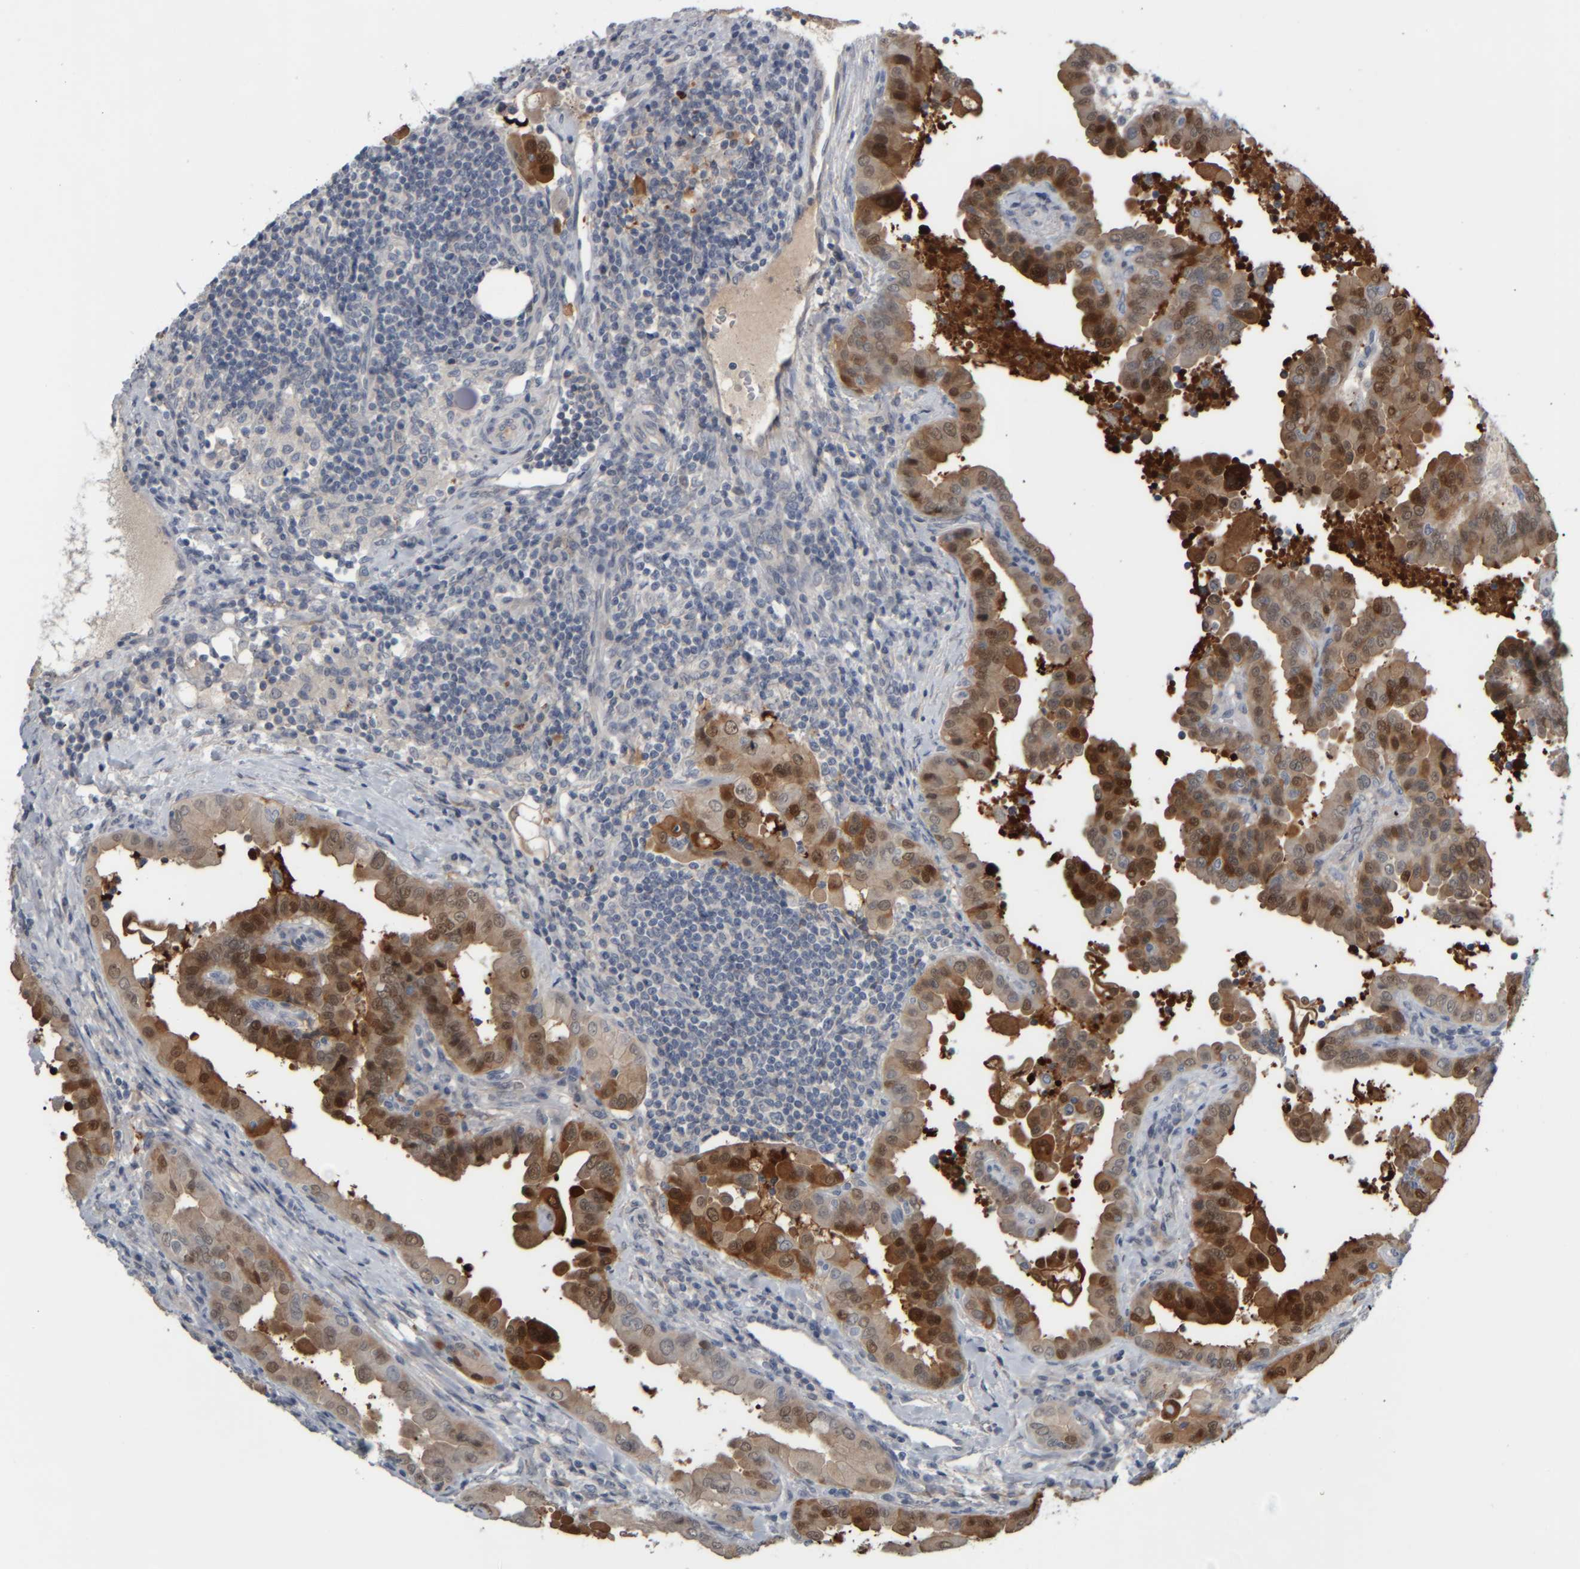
{"staining": {"intensity": "moderate", "quantity": ">75%", "location": "cytoplasmic/membranous,nuclear"}, "tissue": "thyroid cancer", "cell_type": "Tumor cells", "image_type": "cancer", "snomed": [{"axis": "morphology", "description": "Papillary adenocarcinoma, NOS"}, {"axis": "topography", "description": "Thyroid gland"}], "caption": "Immunohistochemistry (IHC) of human thyroid cancer (papillary adenocarcinoma) shows medium levels of moderate cytoplasmic/membranous and nuclear staining in approximately >75% of tumor cells.", "gene": "COL14A1", "patient": {"sex": "male", "age": 33}}